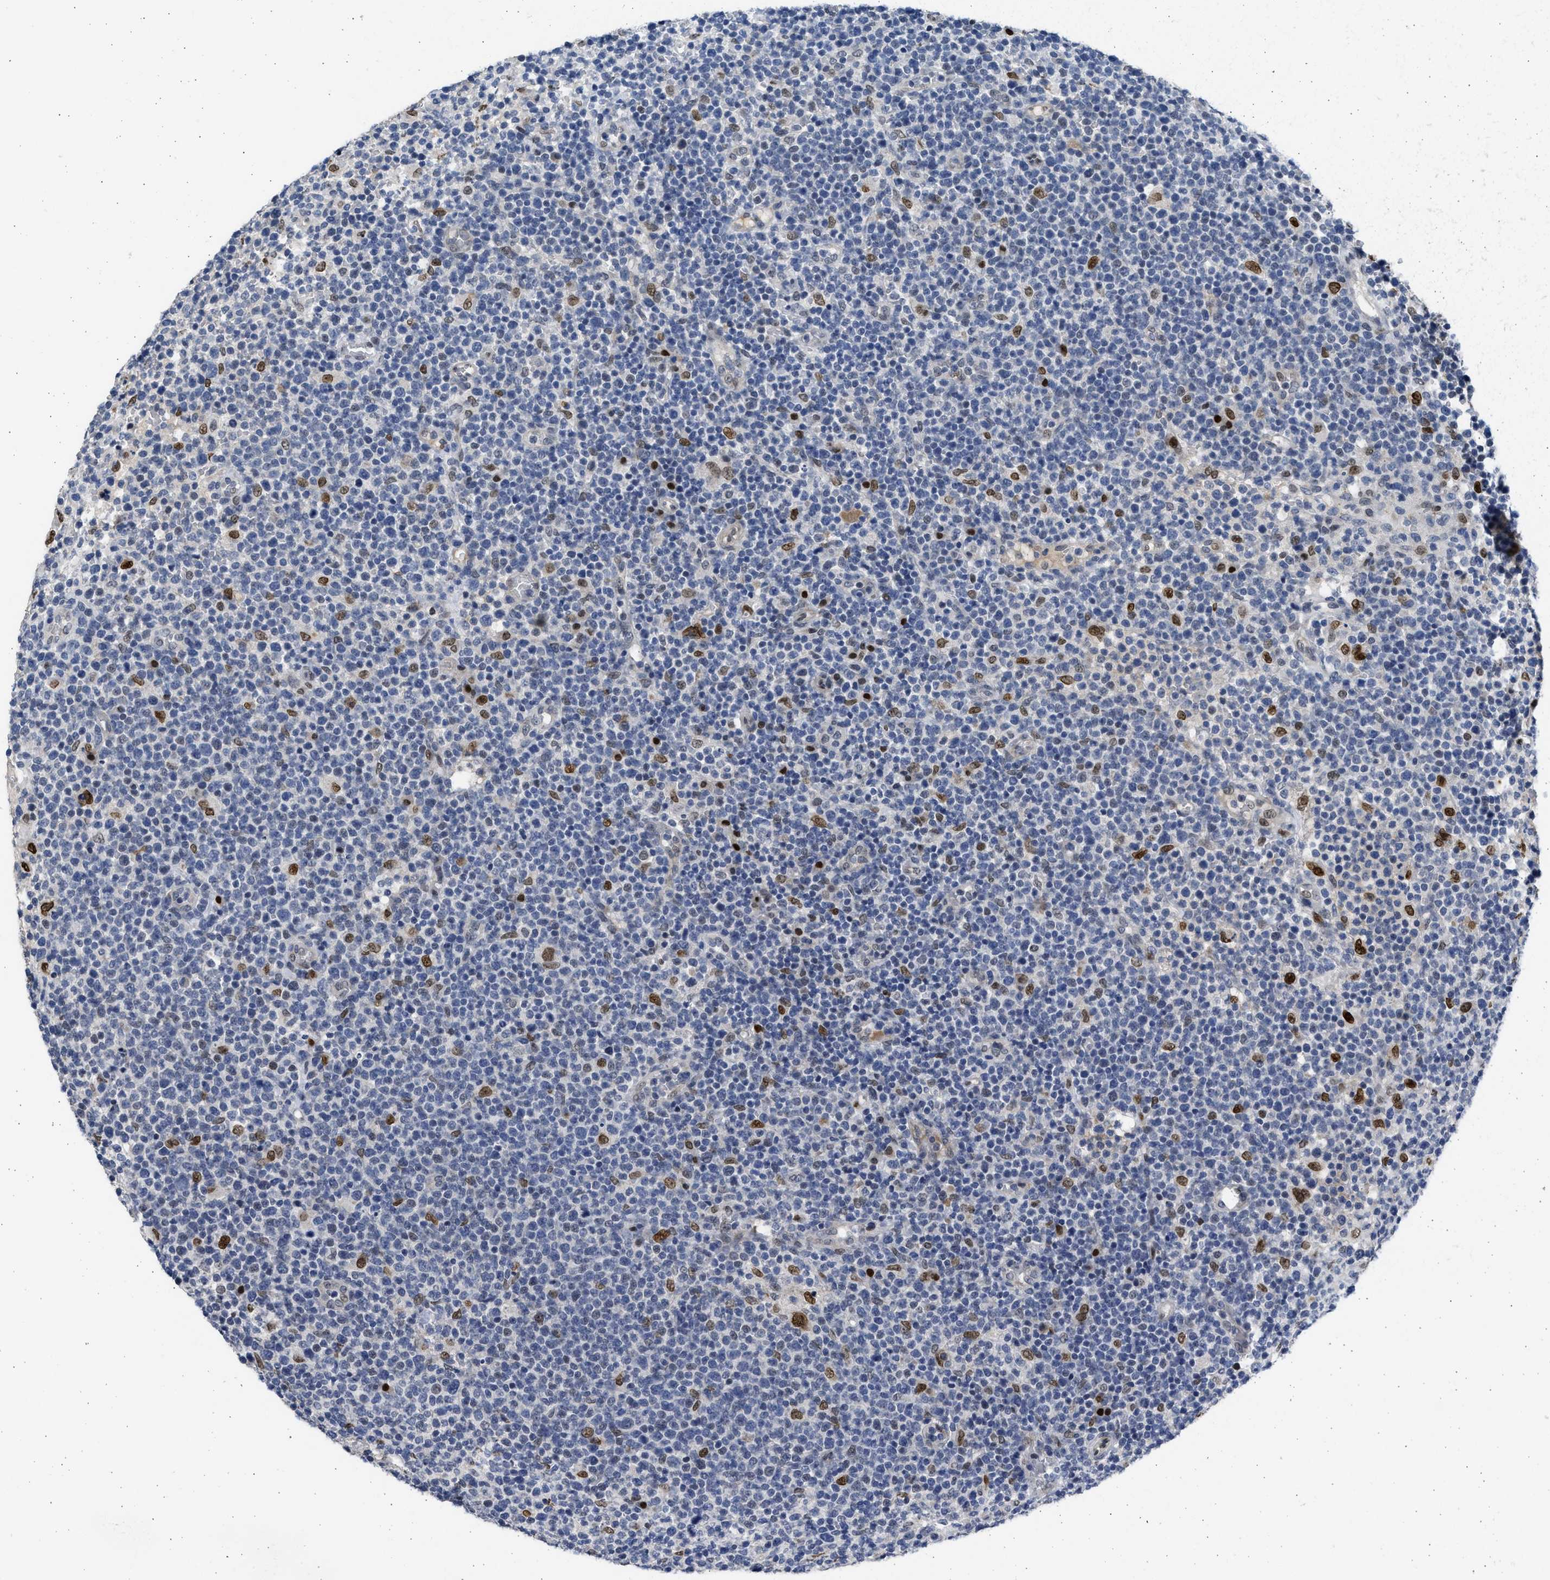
{"staining": {"intensity": "weak", "quantity": "<25%", "location": "nuclear"}, "tissue": "lymphoma", "cell_type": "Tumor cells", "image_type": "cancer", "snomed": [{"axis": "morphology", "description": "Malignant lymphoma, non-Hodgkin's type, High grade"}, {"axis": "topography", "description": "Lymph node"}], "caption": "The immunohistochemistry (IHC) photomicrograph has no significant staining in tumor cells of malignant lymphoma, non-Hodgkin's type (high-grade) tissue.", "gene": "HMGN3", "patient": {"sex": "male", "age": 61}}